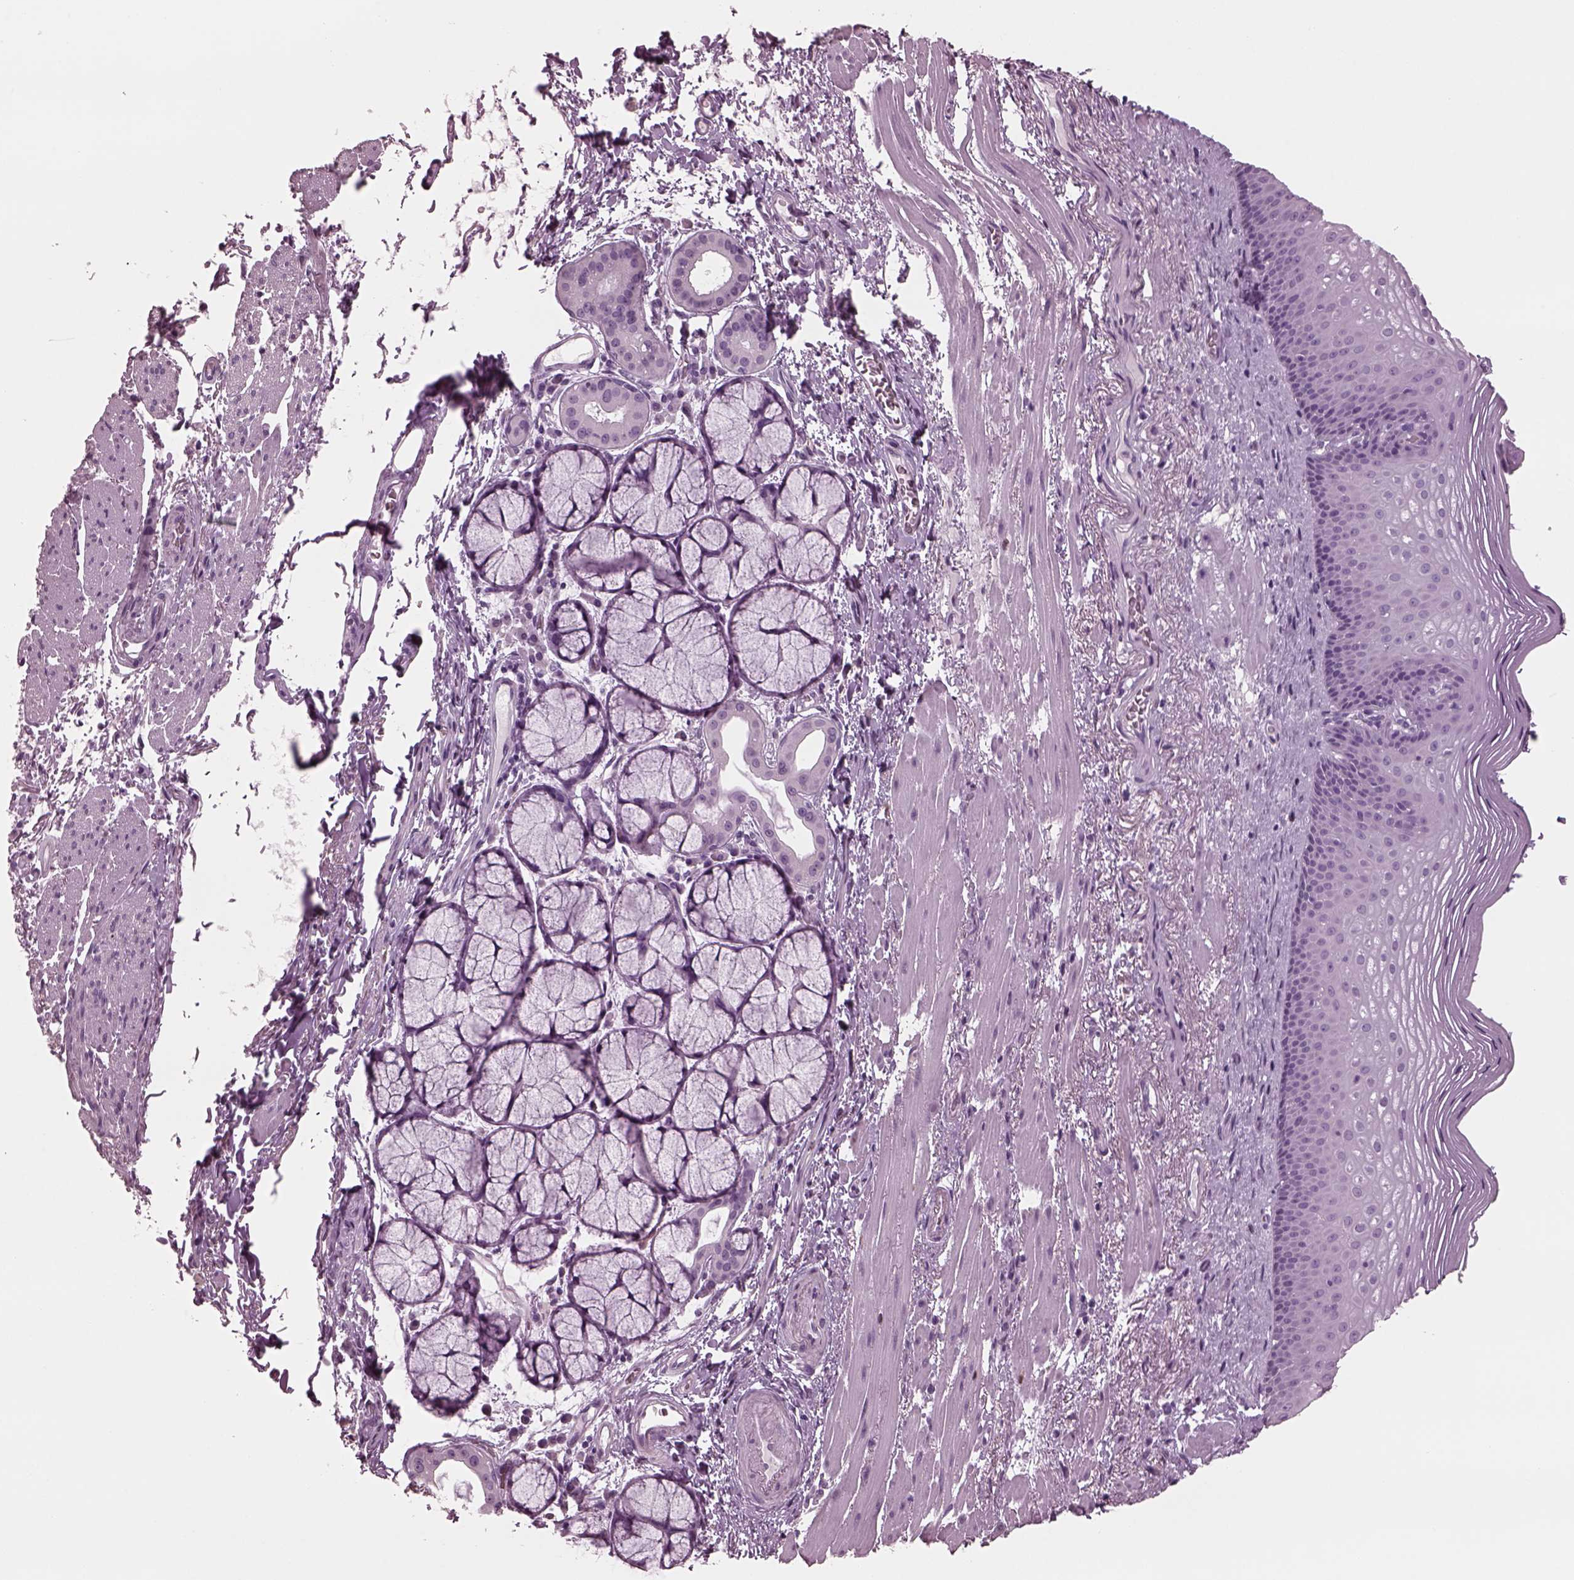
{"staining": {"intensity": "negative", "quantity": "none", "location": "none"}, "tissue": "esophagus", "cell_type": "Squamous epithelial cells", "image_type": "normal", "snomed": [{"axis": "morphology", "description": "Normal tissue, NOS"}, {"axis": "topography", "description": "Esophagus"}], "caption": "Histopathology image shows no protein staining in squamous epithelial cells of unremarkable esophagus. (DAB (3,3'-diaminobenzidine) IHC with hematoxylin counter stain).", "gene": "TPPP2", "patient": {"sex": "male", "age": 76}}